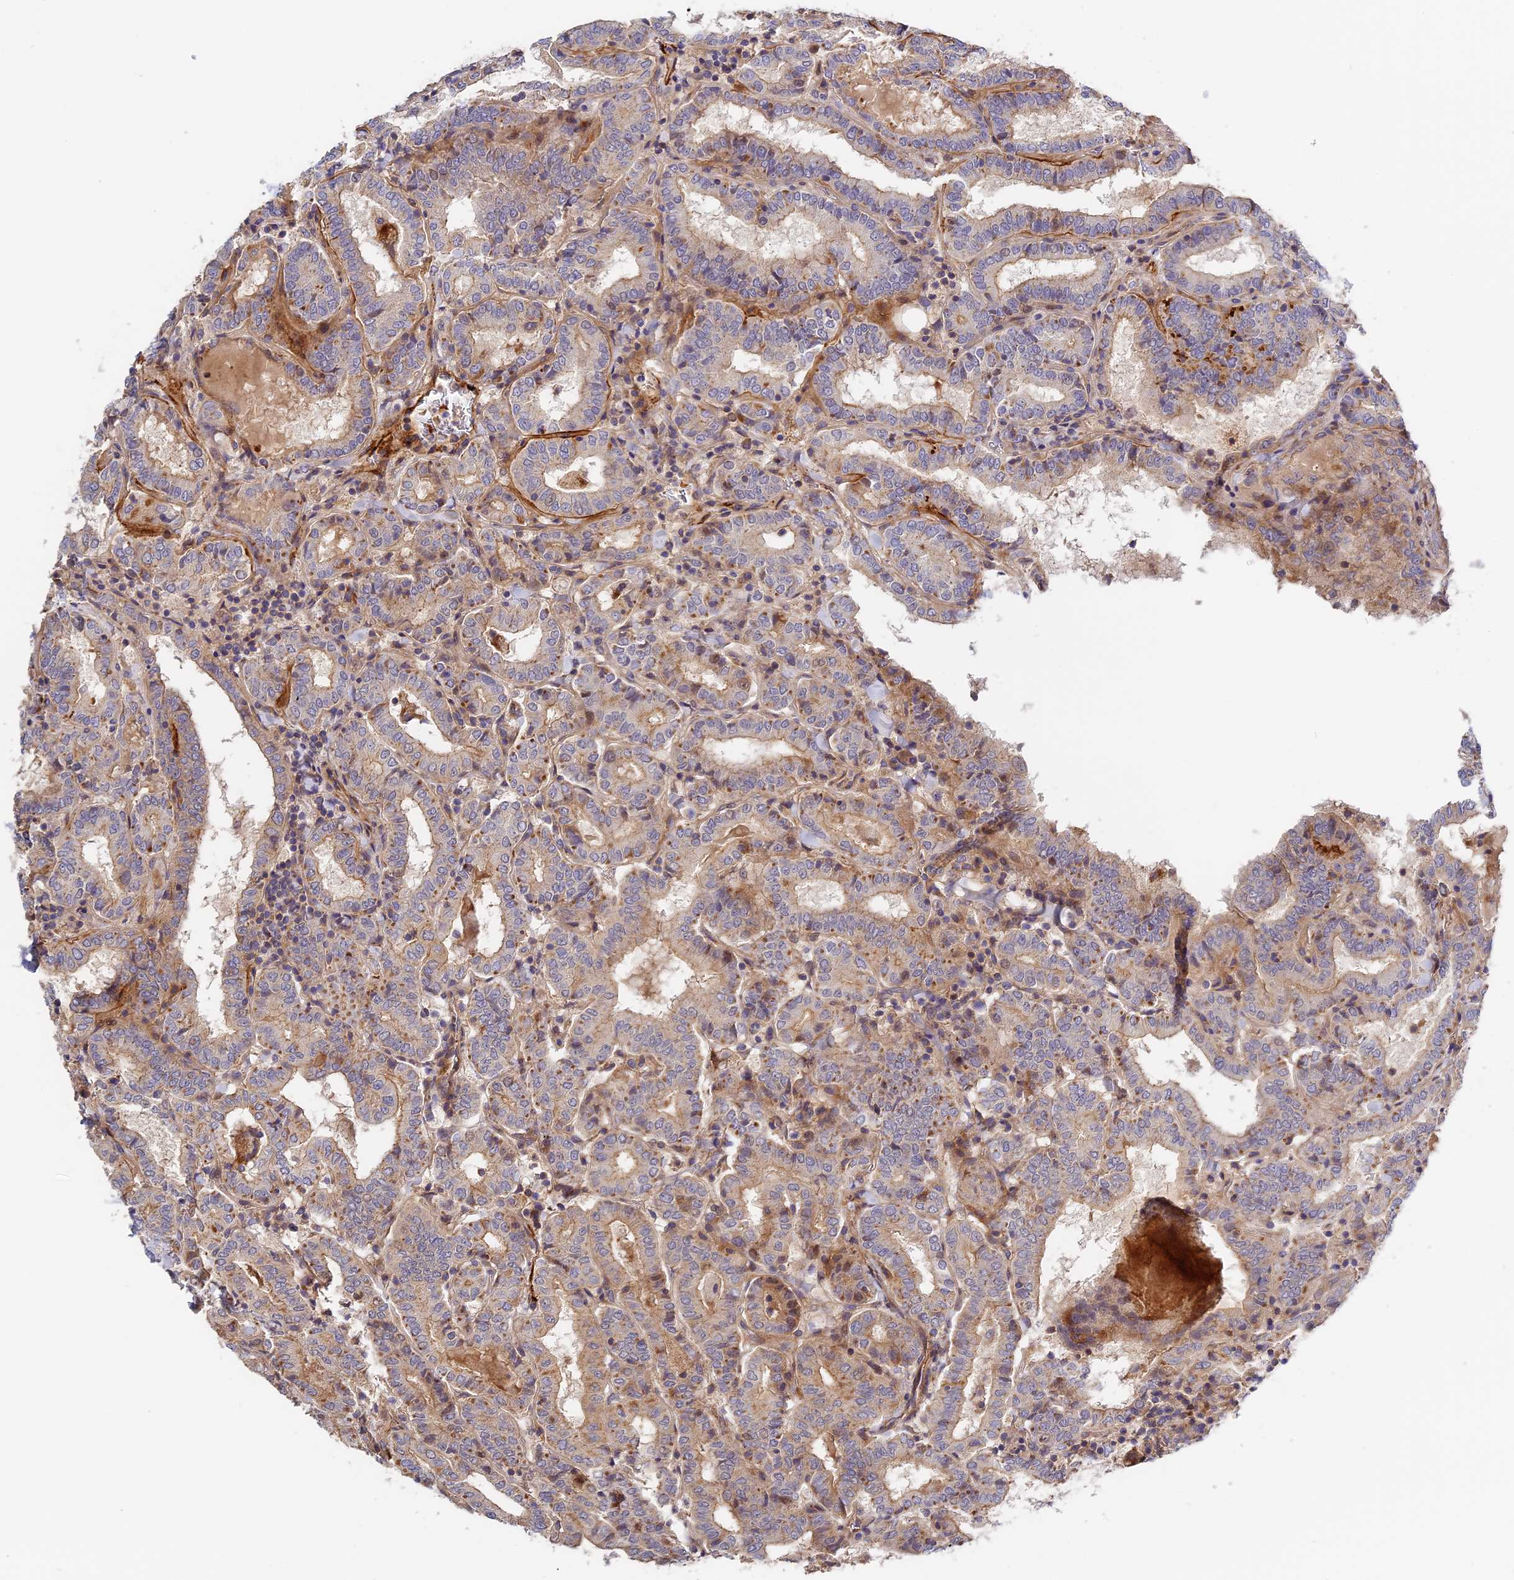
{"staining": {"intensity": "weak", "quantity": "25%-75%", "location": "cytoplasmic/membranous"}, "tissue": "thyroid cancer", "cell_type": "Tumor cells", "image_type": "cancer", "snomed": [{"axis": "morphology", "description": "Papillary adenocarcinoma, NOS"}, {"axis": "topography", "description": "Thyroid gland"}], "caption": "Thyroid cancer stained for a protein (brown) reveals weak cytoplasmic/membranous positive expression in about 25%-75% of tumor cells.", "gene": "MISP3", "patient": {"sex": "female", "age": 72}}